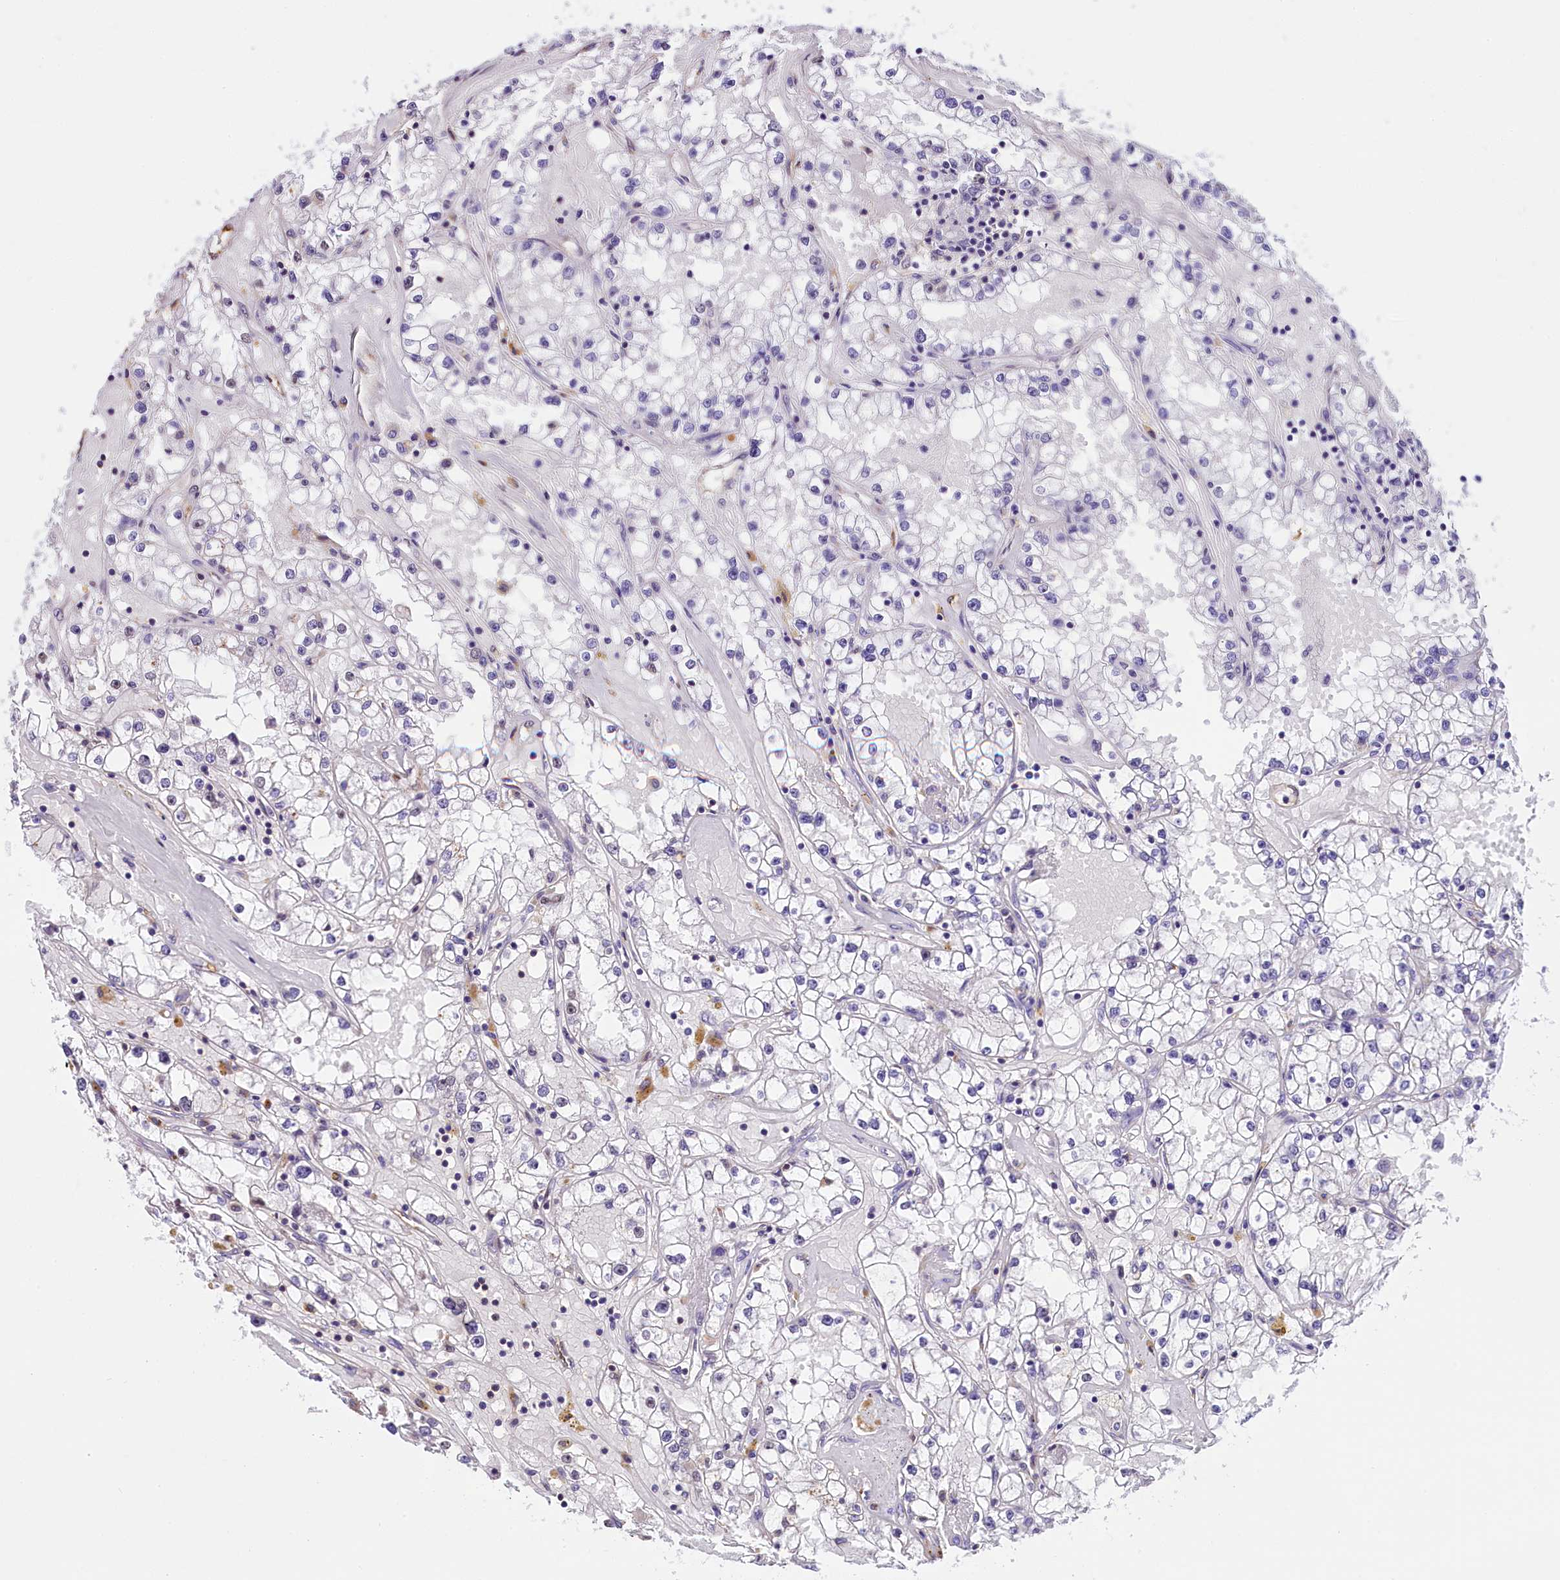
{"staining": {"intensity": "negative", "quantity": "none", "location": "none"}, "tissue": "renal cancer", "cell_type": "Tumor cells", "image_type": "cancer", "snomed": [{"axis": "morphology", "description": "Adenocarcinoma, NOS"}, {"axis": "topography", "description": "Kidney"}], "caption": "Tumor cells are negative for brown protein staining in renal adenocarcinoma. (DAB immunohistochemistry (IHC) visualized using brightfield microscopy, high magnification).", "gene": "MRPL54", "patient": {"sex": "male", "age": 56}}